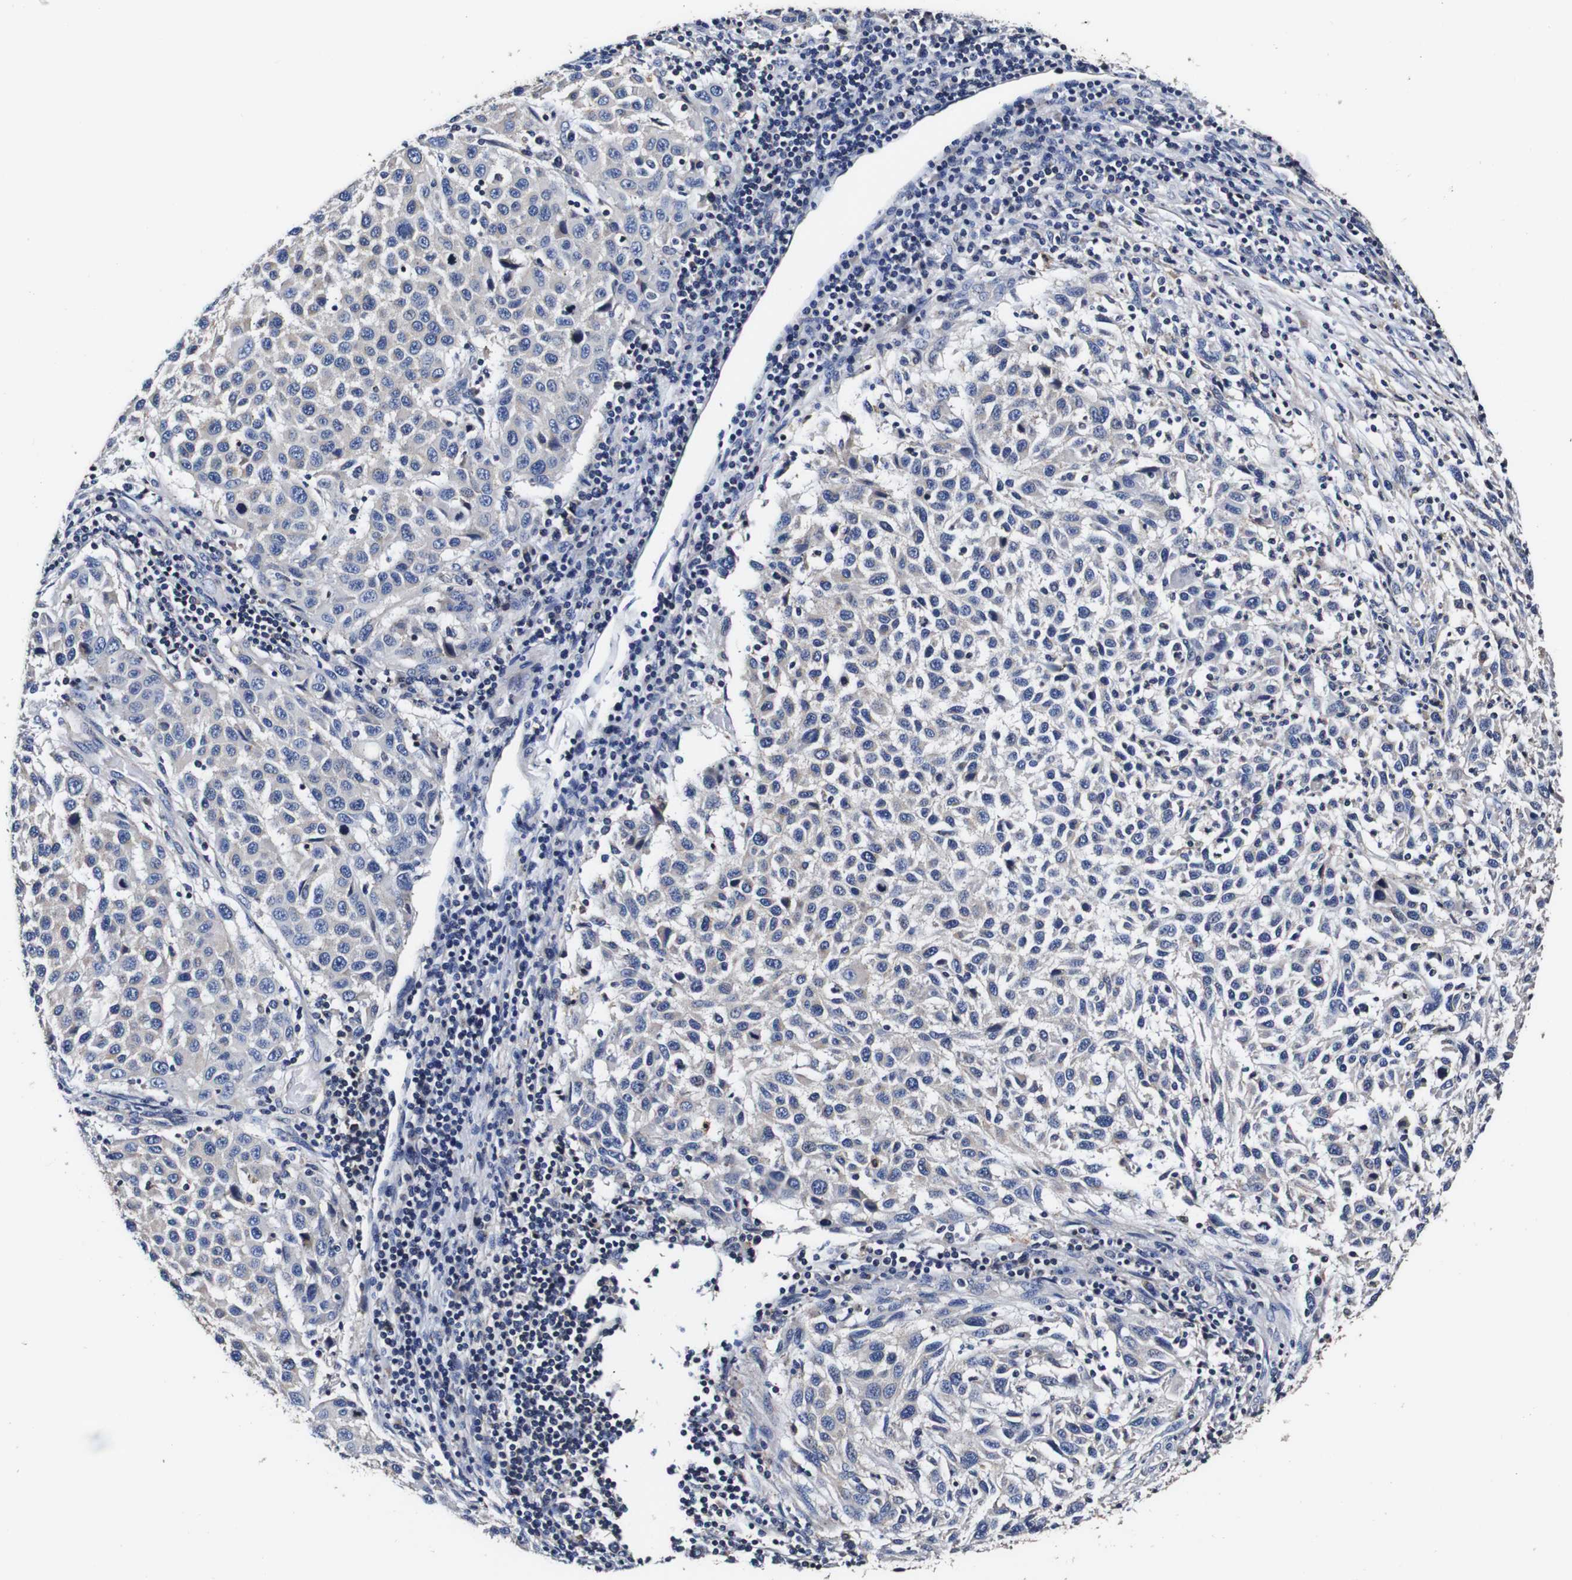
{"staining": {"intensity": "negative", "quantity": "none", "location": "none"}, "tissue": "melanoma", "cell_type": "Tumor cells", "image_type": "cancer", "snomed": [{"axis": "morphology", "description": "Malignant melanoma, Metastatic site"}, {"axis": "topography", "description": "Lymph node"}], "caption": "There is no significant expression in tumor cells of melanoma.", "gene": "PDCD6IP", "patient": {"sex": "male", "age": 61}}